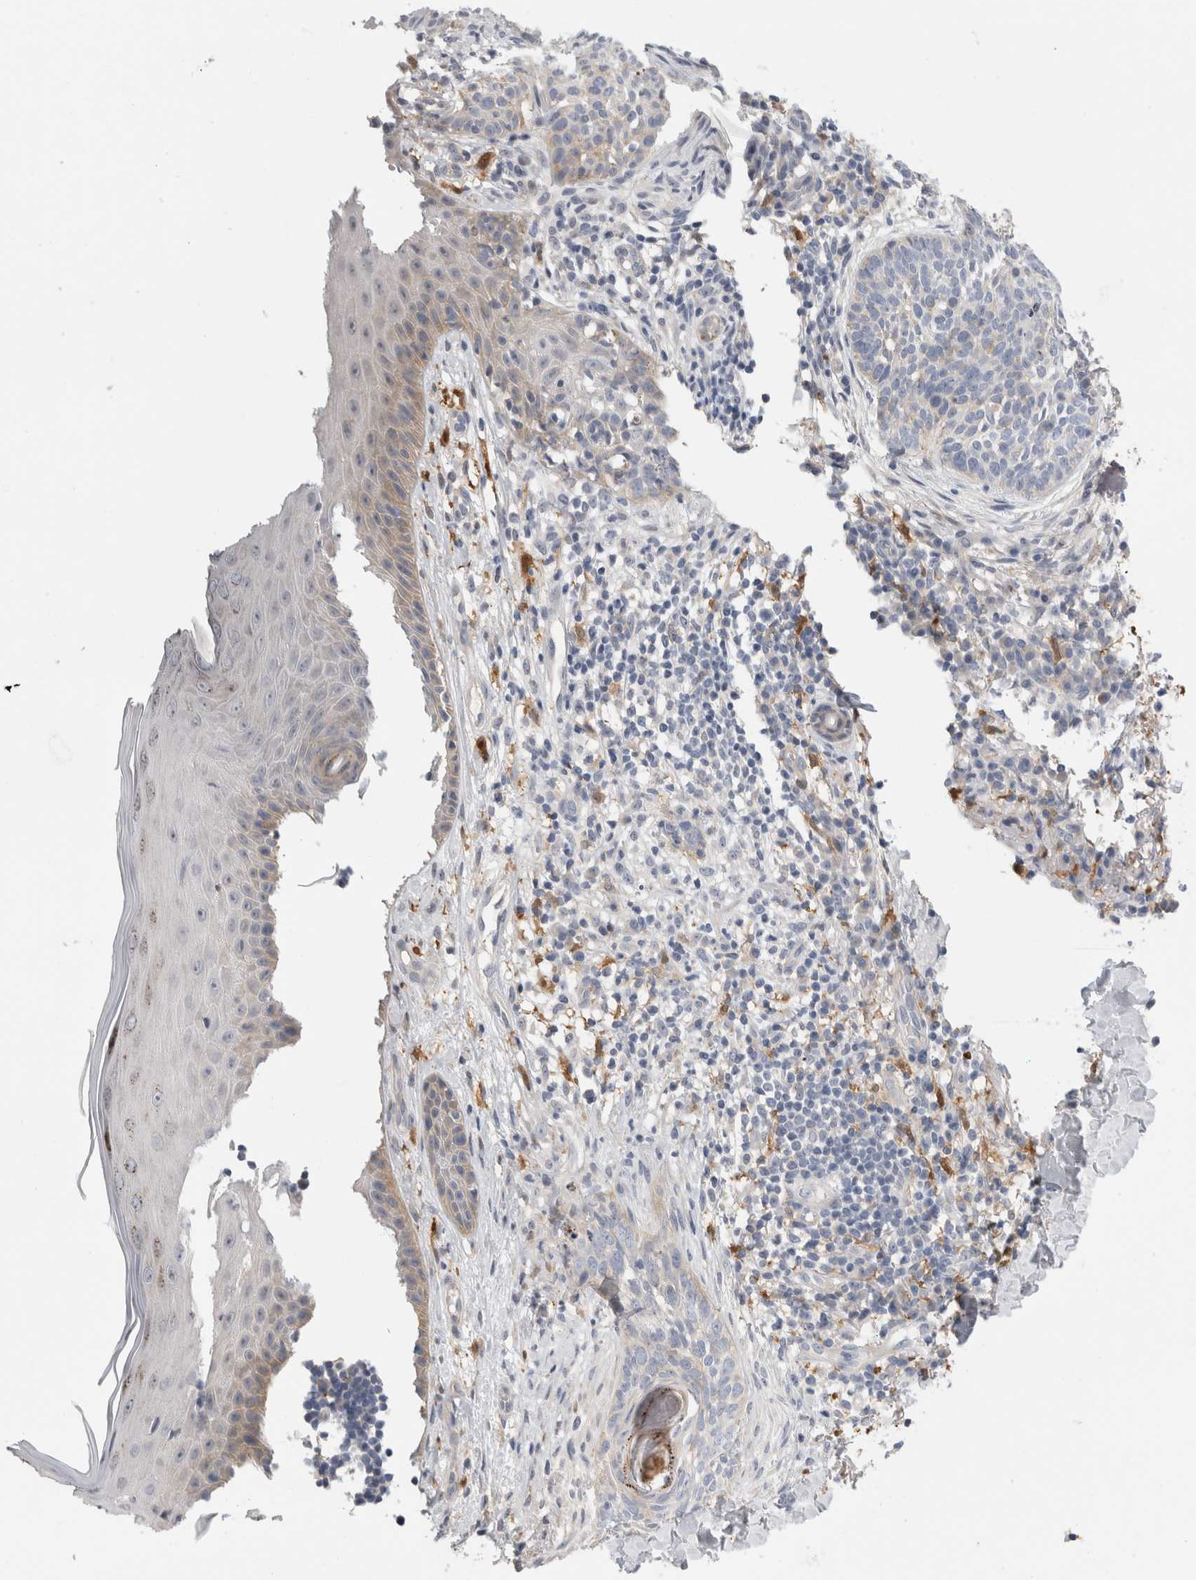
{"staining": {"intensity": "weak", "quantity": "<25%", "location": "cytoplasmic/membranous"}, "tissue": "skin cancer", "cell_type": "Tumor cells", "image_type": "cancer", "snomed": [{"axis": "morphology", "description": "Normal tissue, NOS"}, {"axis": "morphology", "description": "Basal cell carcinoma"}, {"axis": "topography", "description": "Skin"}], "caption": "An IHC micrograph of skin cancer is shown. There is no staining in tumor cells of skin cancer. Brightfield microscopy of IHC stained with DAB (brown) and hematoxylin (blue), captured at high magnification.", "gene": "SLC20A2", "patient": {"sex": "male", "age": 67}}